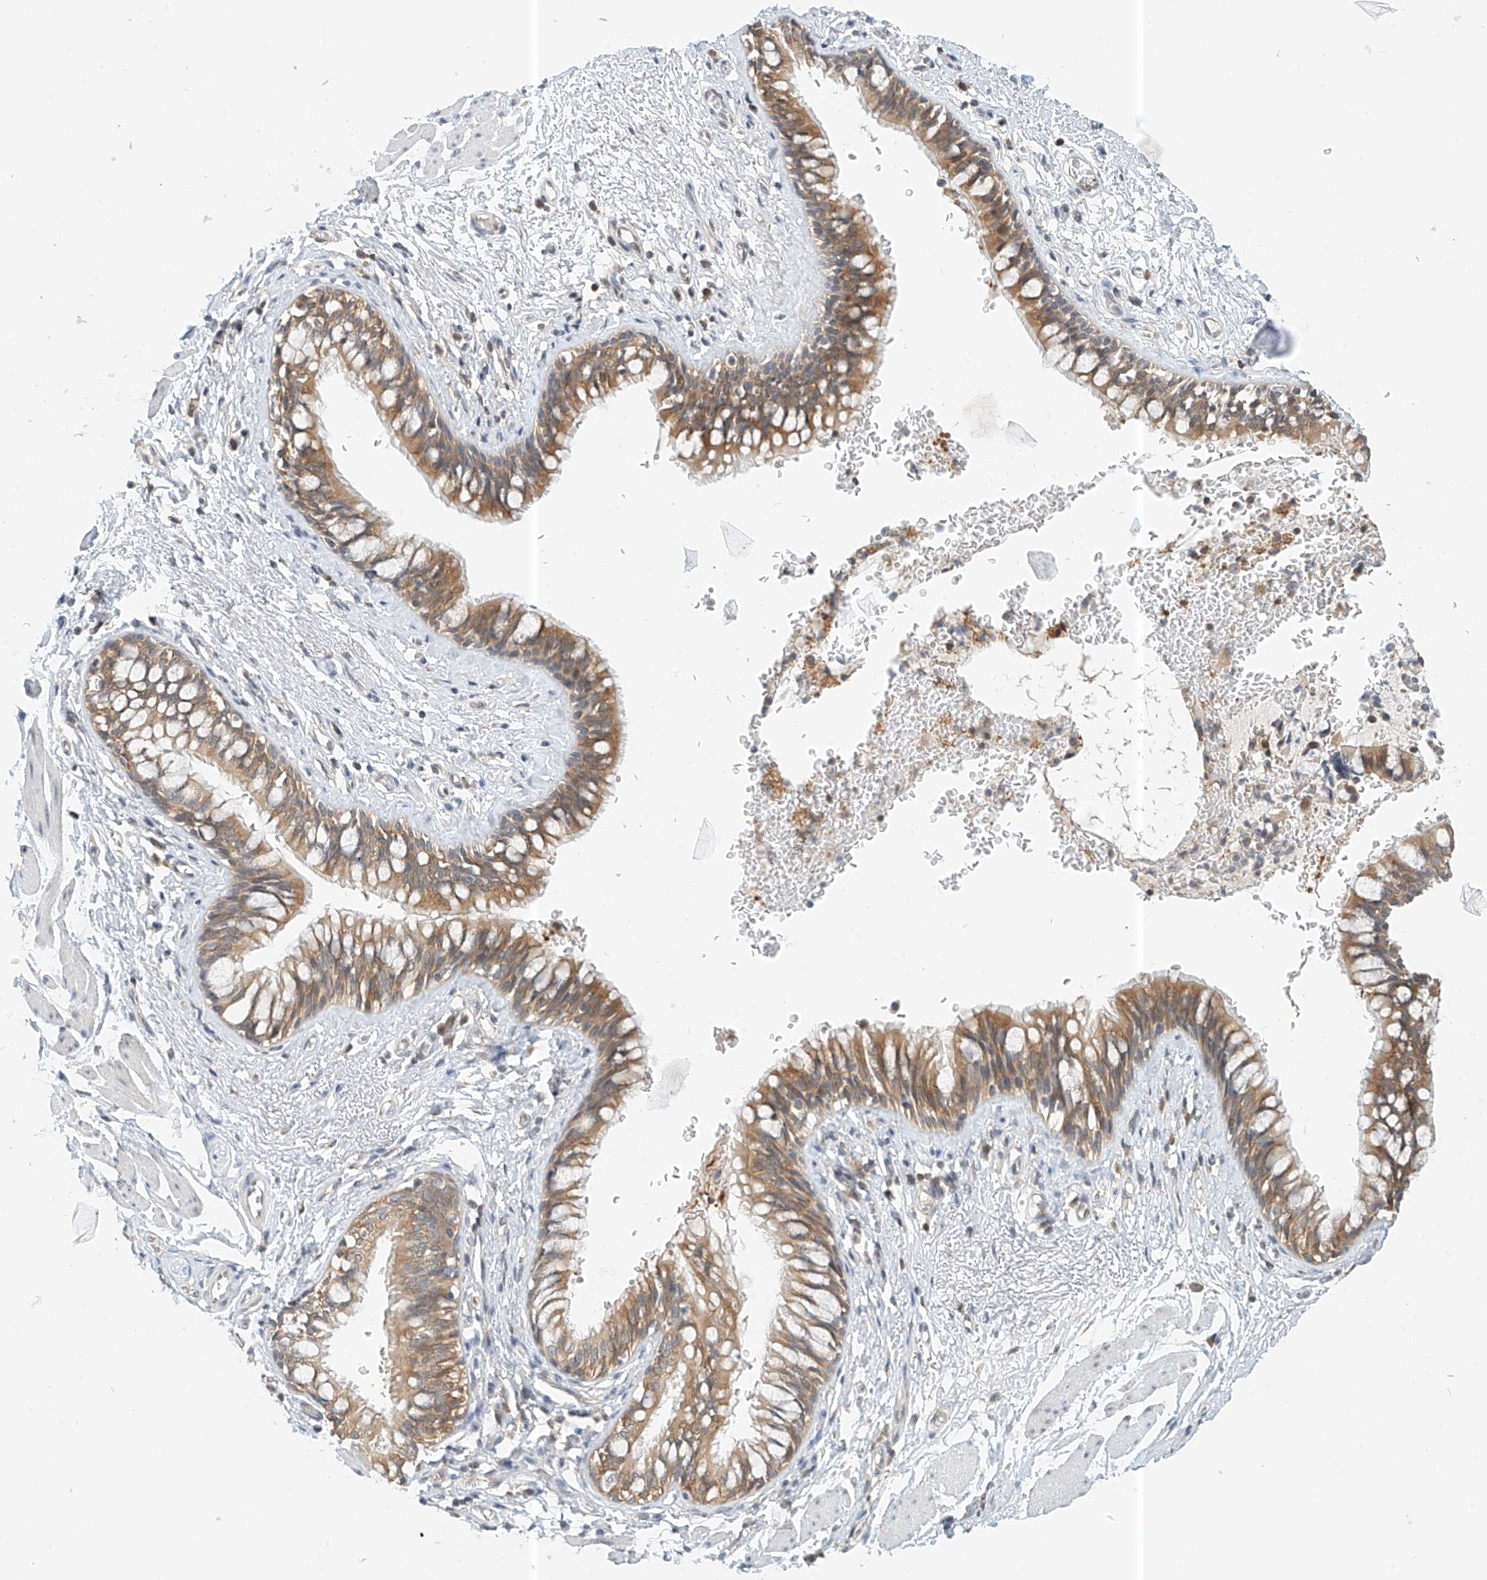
{"staining": {"intensity": "moderate", "quantity": ">75%", "location": "cytoplasmic/membranous"}, "tissue": "bronchus", "cell_type": "Respiratory epithelial cells", "image_type": "normal", "snomed": [{"axis": "morphology", "description": "Normal tissue, NOS"}, {"axis": "topography", "description": "Cartilage tissue"}, {"axis": "topography", "description": "Bronchus"}], "caption": "Immunohistochemistry (IHC) image of unremarkable human bronchus stained for a protein (brown), which demonstrates medium levels of moderate cytoplasmic/membranous expression in about >75% of respiratory epithelial cells.", "gene": "PPA2", "patient": {"sex": "female", "age": 36}}